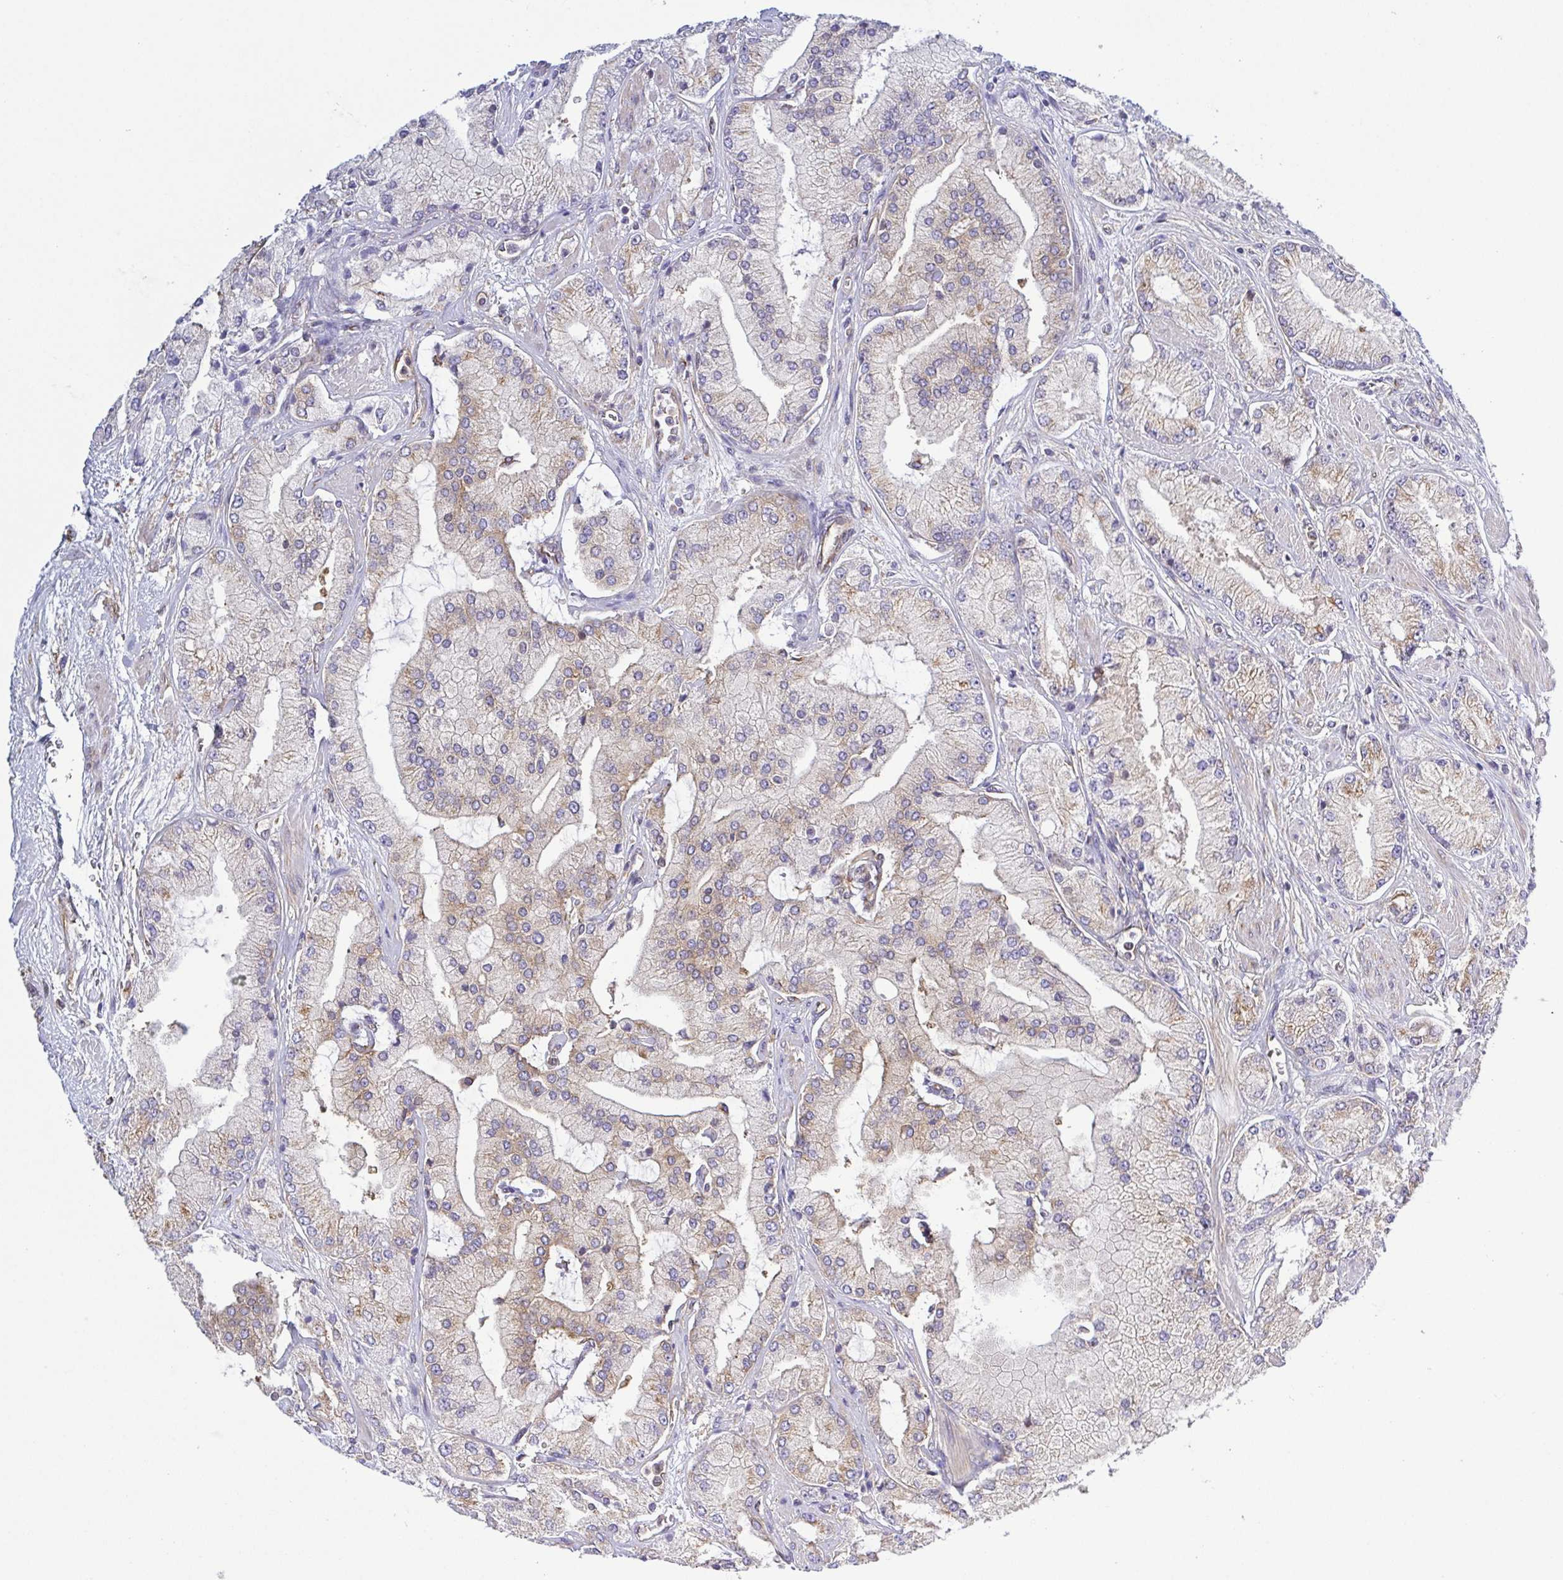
{"staining": {"intensity": "weak", "quantity": "<25%", "location": "cytoplasmic/membranous"}, "tissue": "prostate cancer", "cell_type": "Tumor cells", "image_type": "cancer", "snomed": [{"axis": "morphology", "description": "Adenocarcinoma, High grade"}, {"axis": "topography", "description": "Prostate"}], "caption": "The photomicrograph demonstrates no significant expression in tumor cells of prostate cancer (adenocarcinoma (high-grade)).", "gene": "KIF5B", "patient": {"sex": "male", "age": 68}}